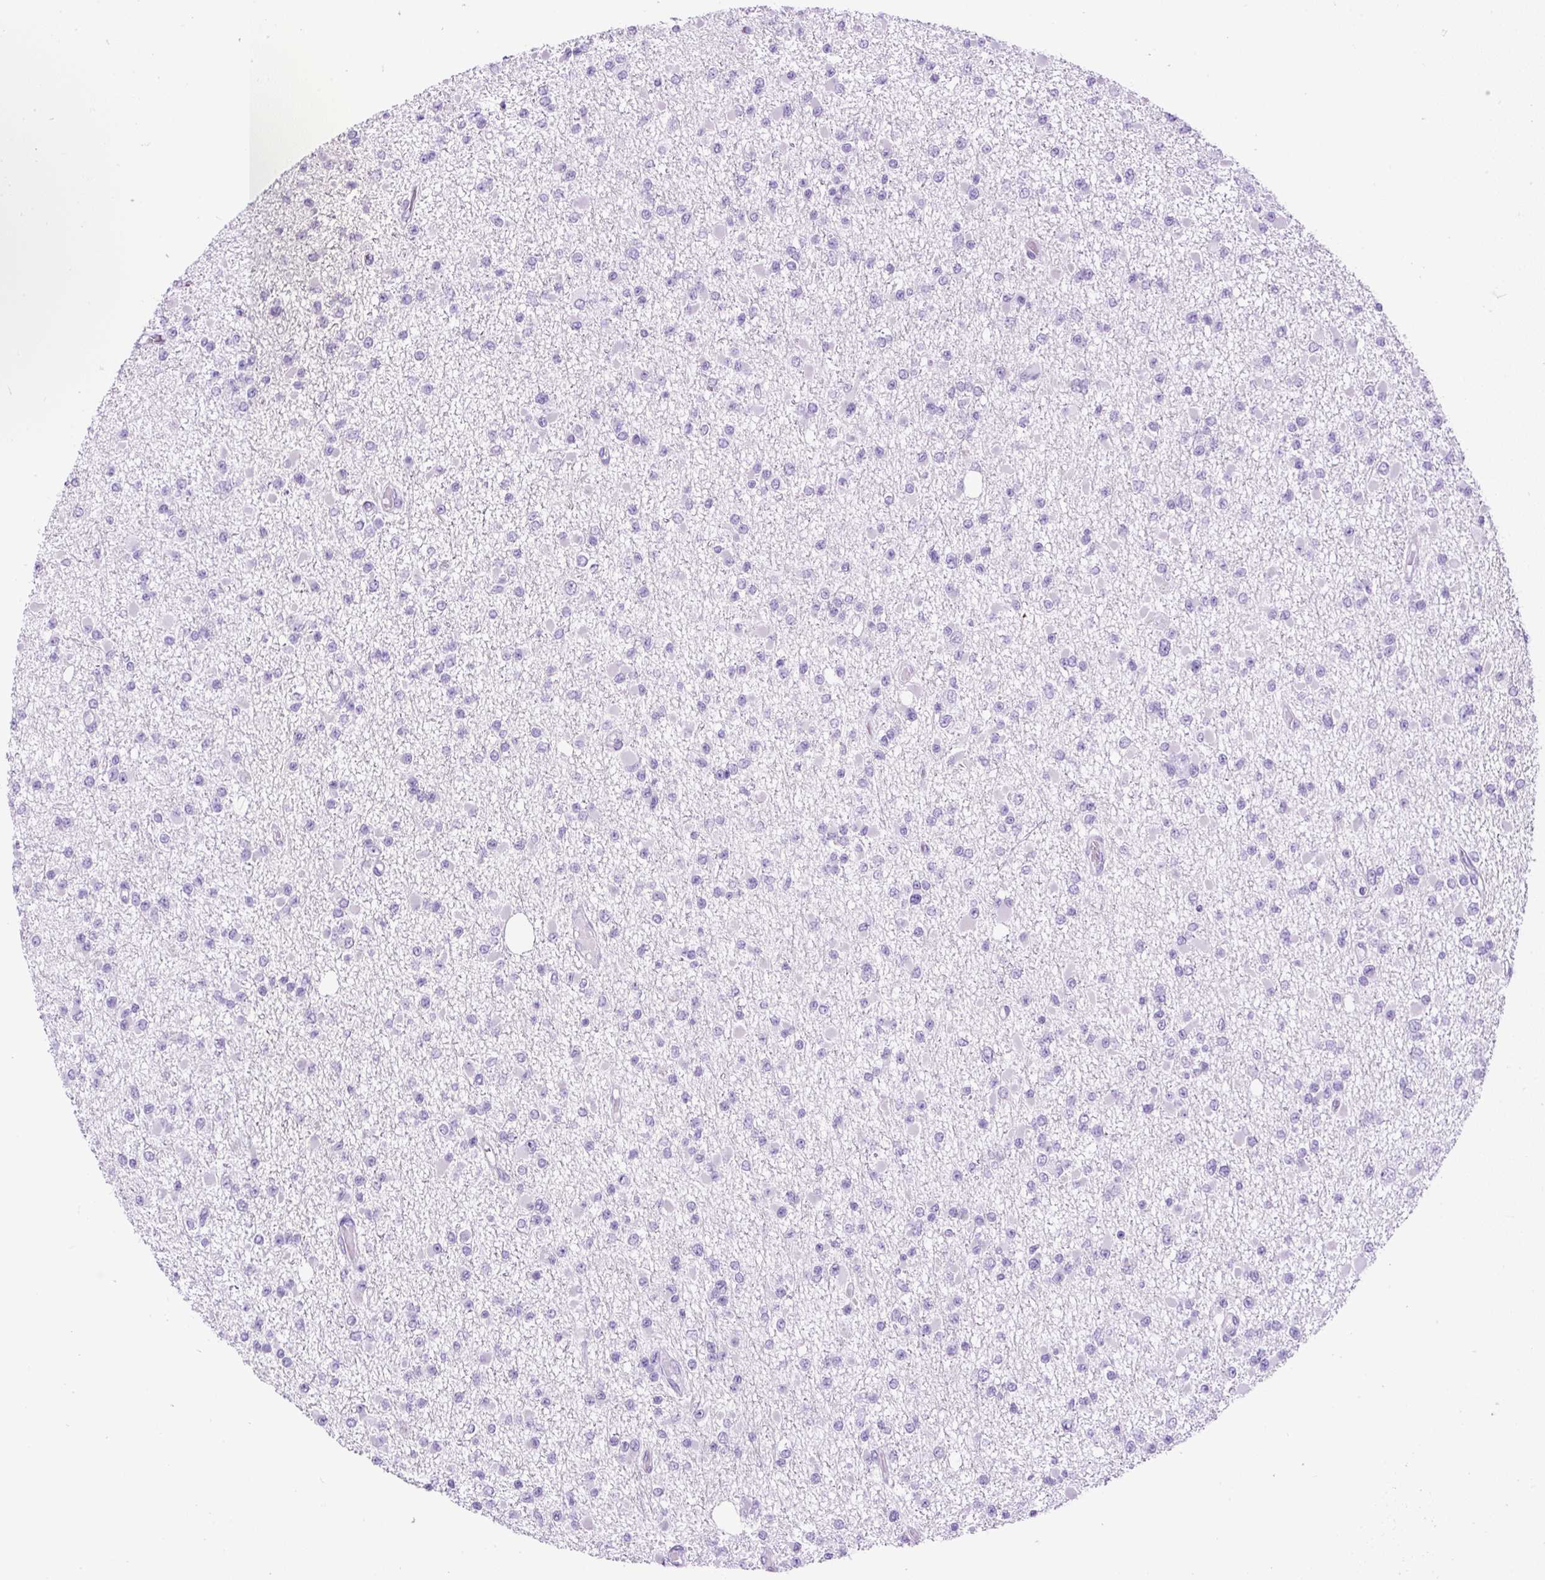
{"staining": {"intensity": "negative", "quantity": "none", "location": "none"}, "tissue": "glioma", "cell_type": "Tumor cells", "image_type": "cancer", "snomed": [{"axis": "morphology", "description": "Glioma, malignant, Low grade"}, {"axis": "topography", "description": "Brain"}], "caption": "Glioma was stained to show a protein in brown. There is no significant expression in tumor cells.", "gene": "PDIA2", "patient": {"sex": "female", "age": 22}}